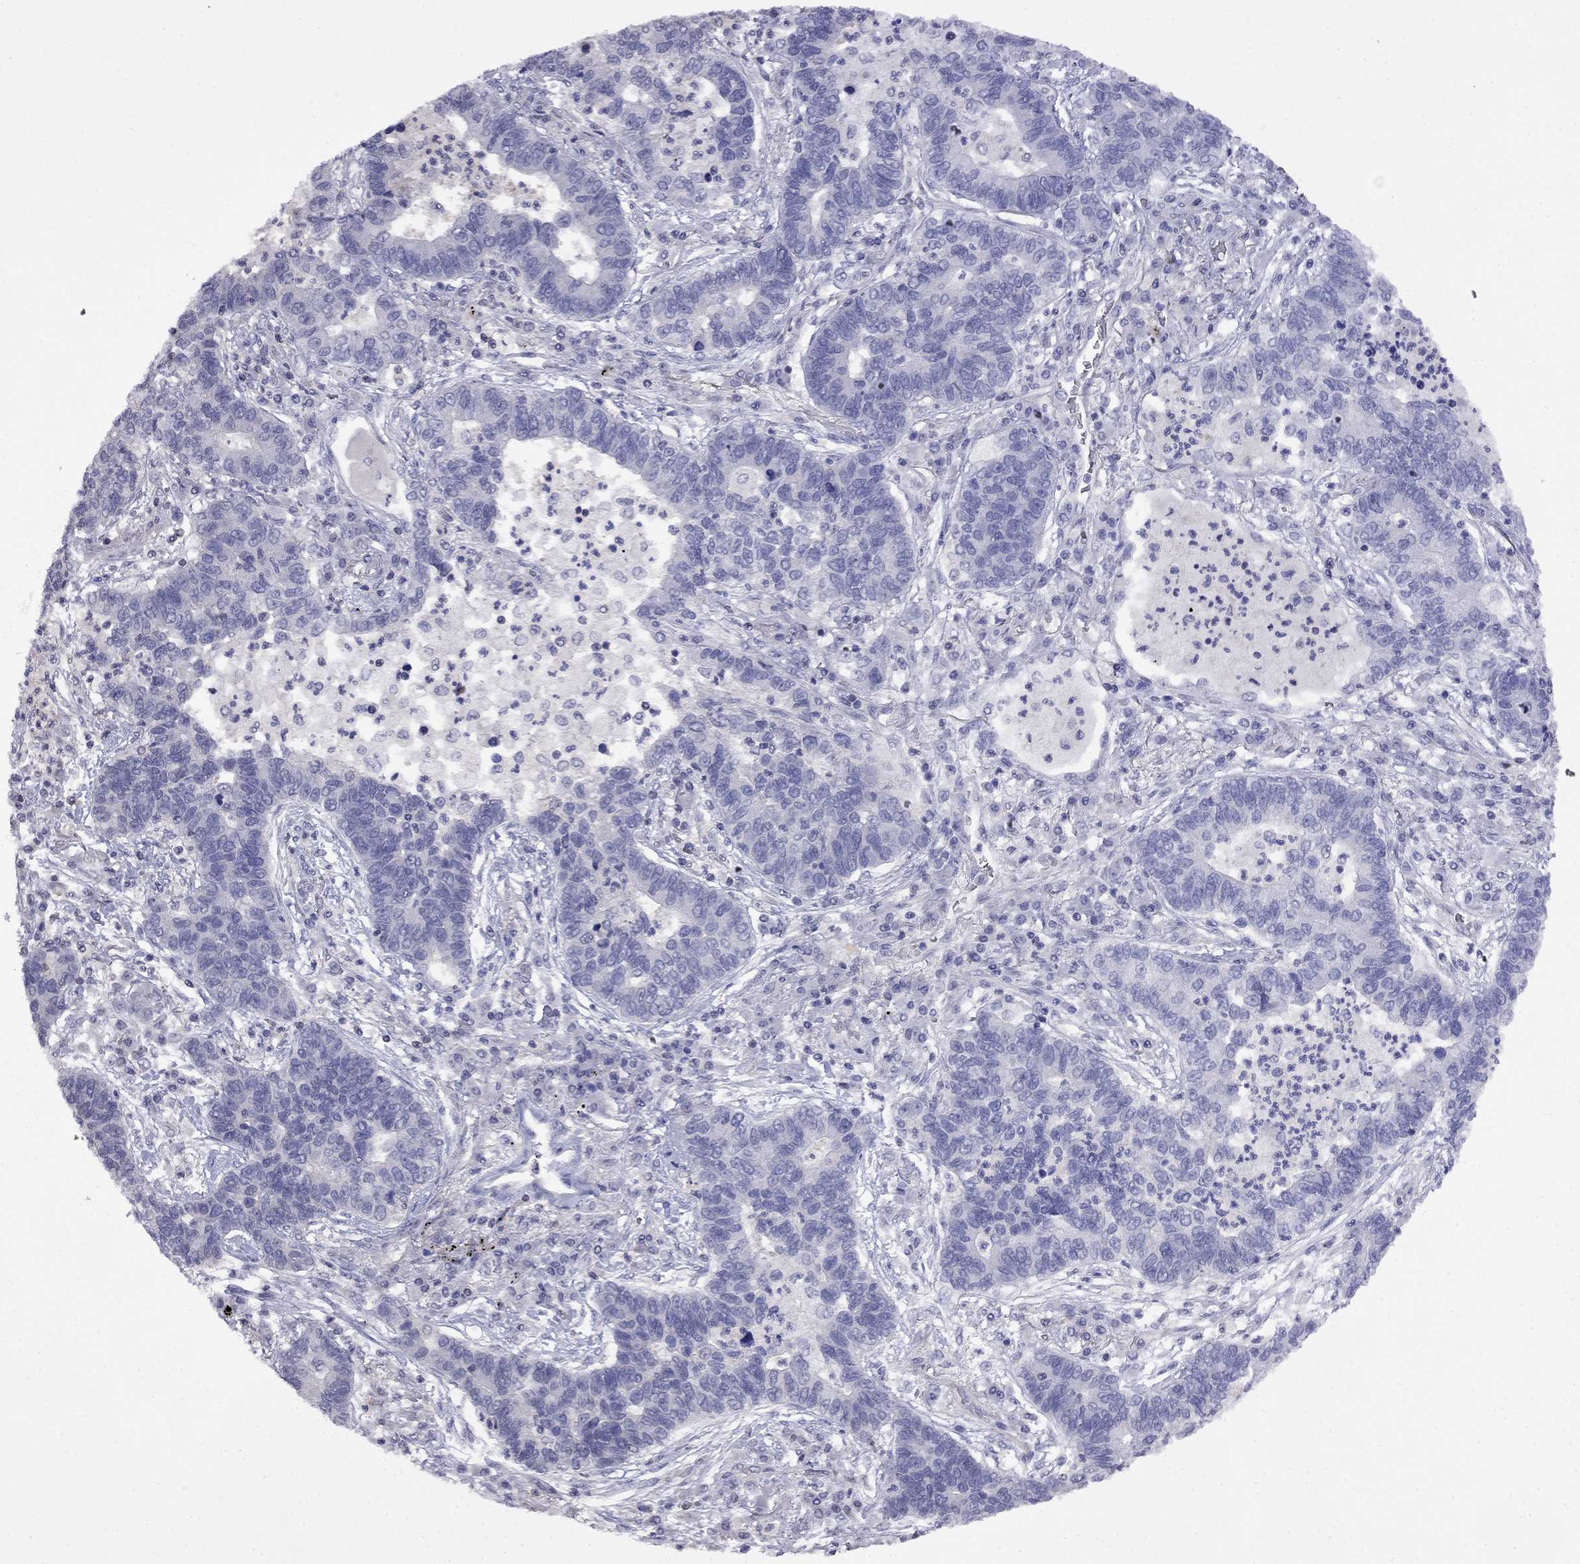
{"staining": {"intensity": "negative", "quantity": "none", "location": "none"}, "tissue": "lung cancer", "cell_type": "Tumor cells", "image_type": "cancer", "snomed": [{"axis": "morphology", "description": "Adenocarcinoma, NOS"}, {"axis": "topography", "description": "Lung"}], "caption": "Immunohistochemistry (IHC) micrograph of human adenocarcinoma (lung) stained for a protein (brown), which demonstrates no expression in tumor cells.", "gene": "GUCA1B", "patient": {"sex": "female", "age": 57}}